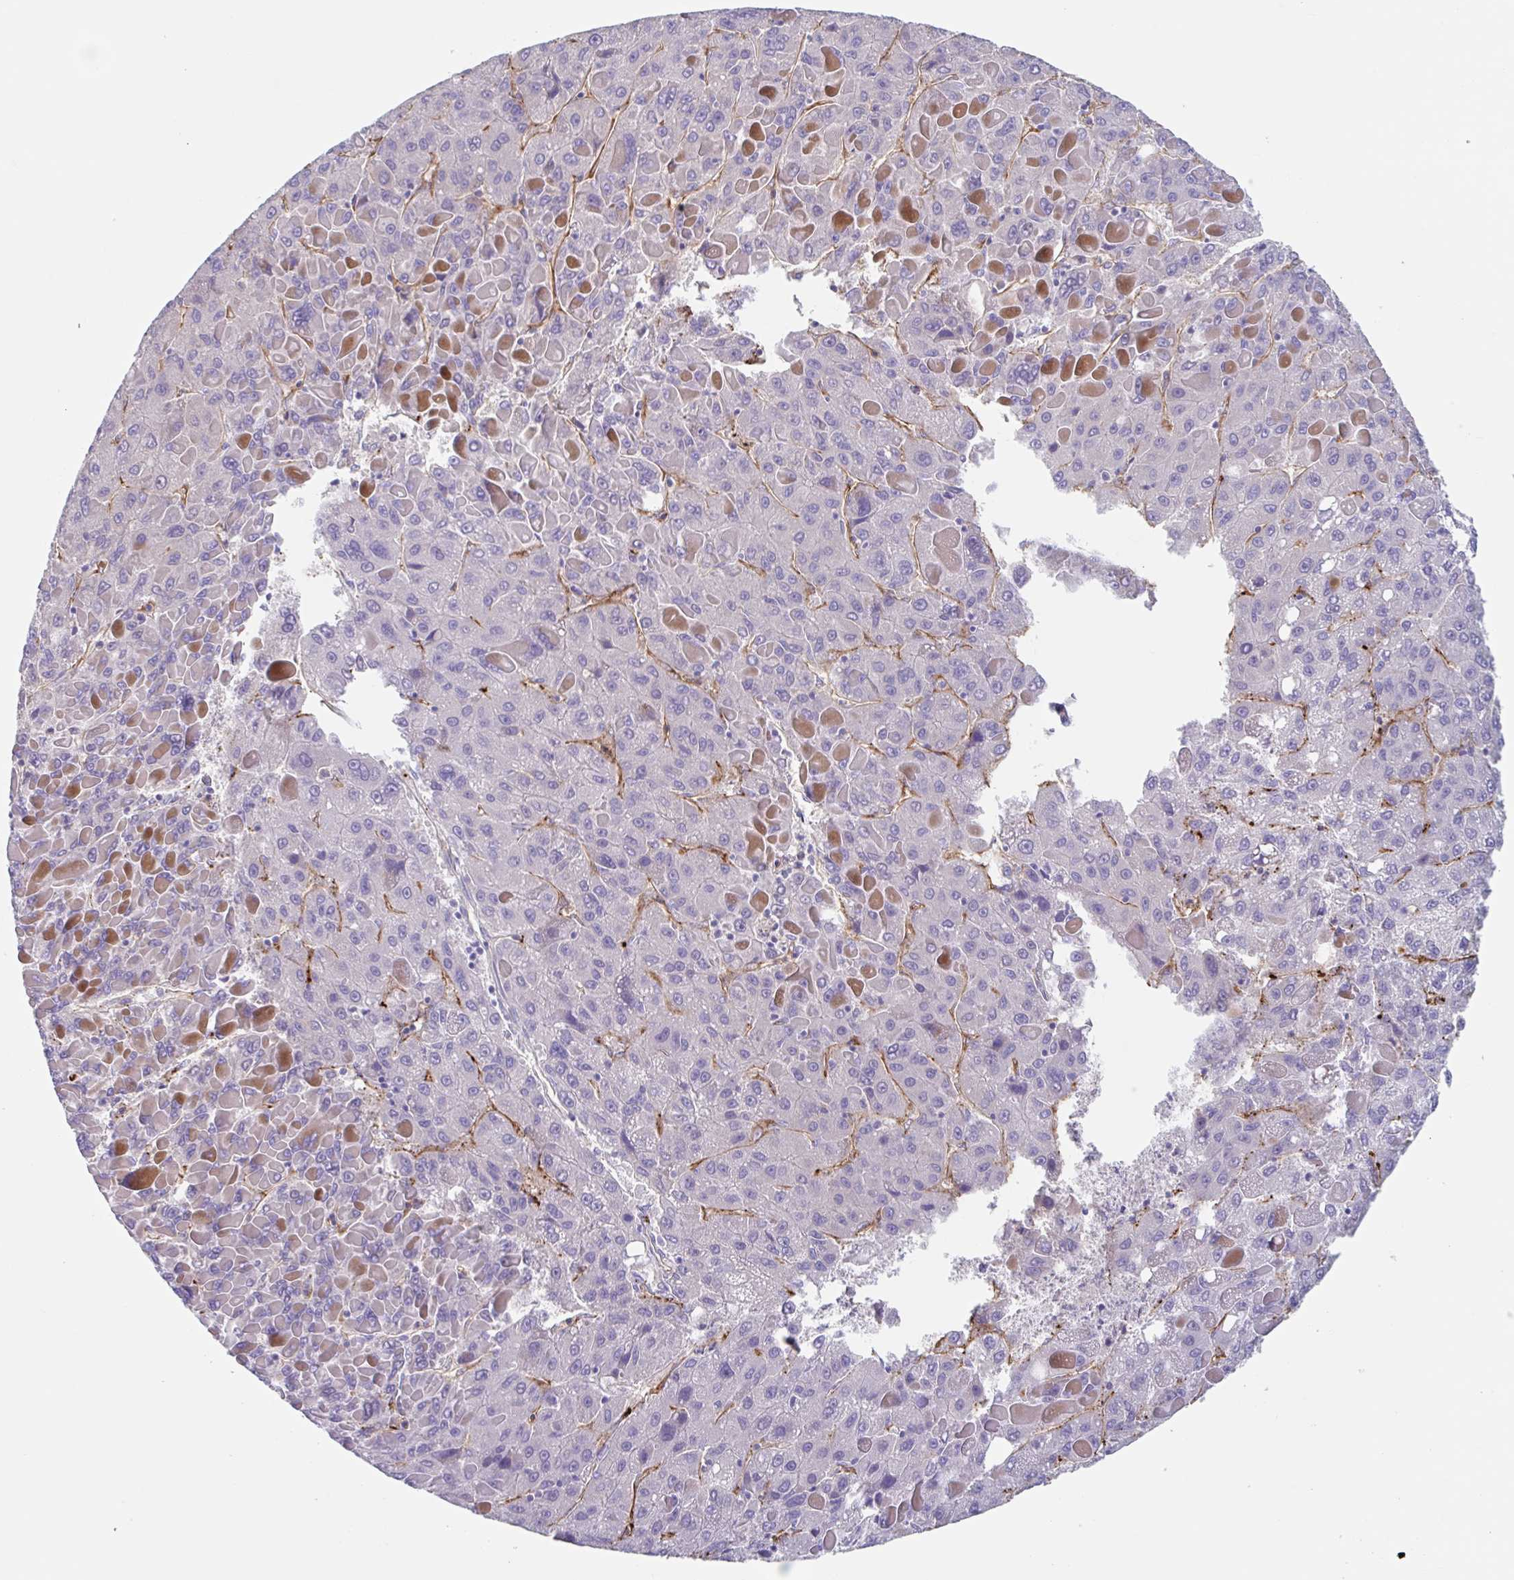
{"staining": {"intensity": "negative", "quantity": "none", "location": "none"}, "tissue": "liver cancer", "cell_type": "Tumor cells", "image_type": "cancer", "snomed": [{"axis": "morphology", "description": "Carcinoma, Hepatocellular, NOS"}, {"axis": "topography", "description": "Liver"}], "caption": "This image is of liver cancer (hepatocellular carcinoma) stained with IHC to label a protein in brown with the nuclei are counter-stained blue. There is no positivity in tumor cells. Nuclei are stained in blue.", "gene": "EHD4", "patient": {"sex": "female", "age": 82}}